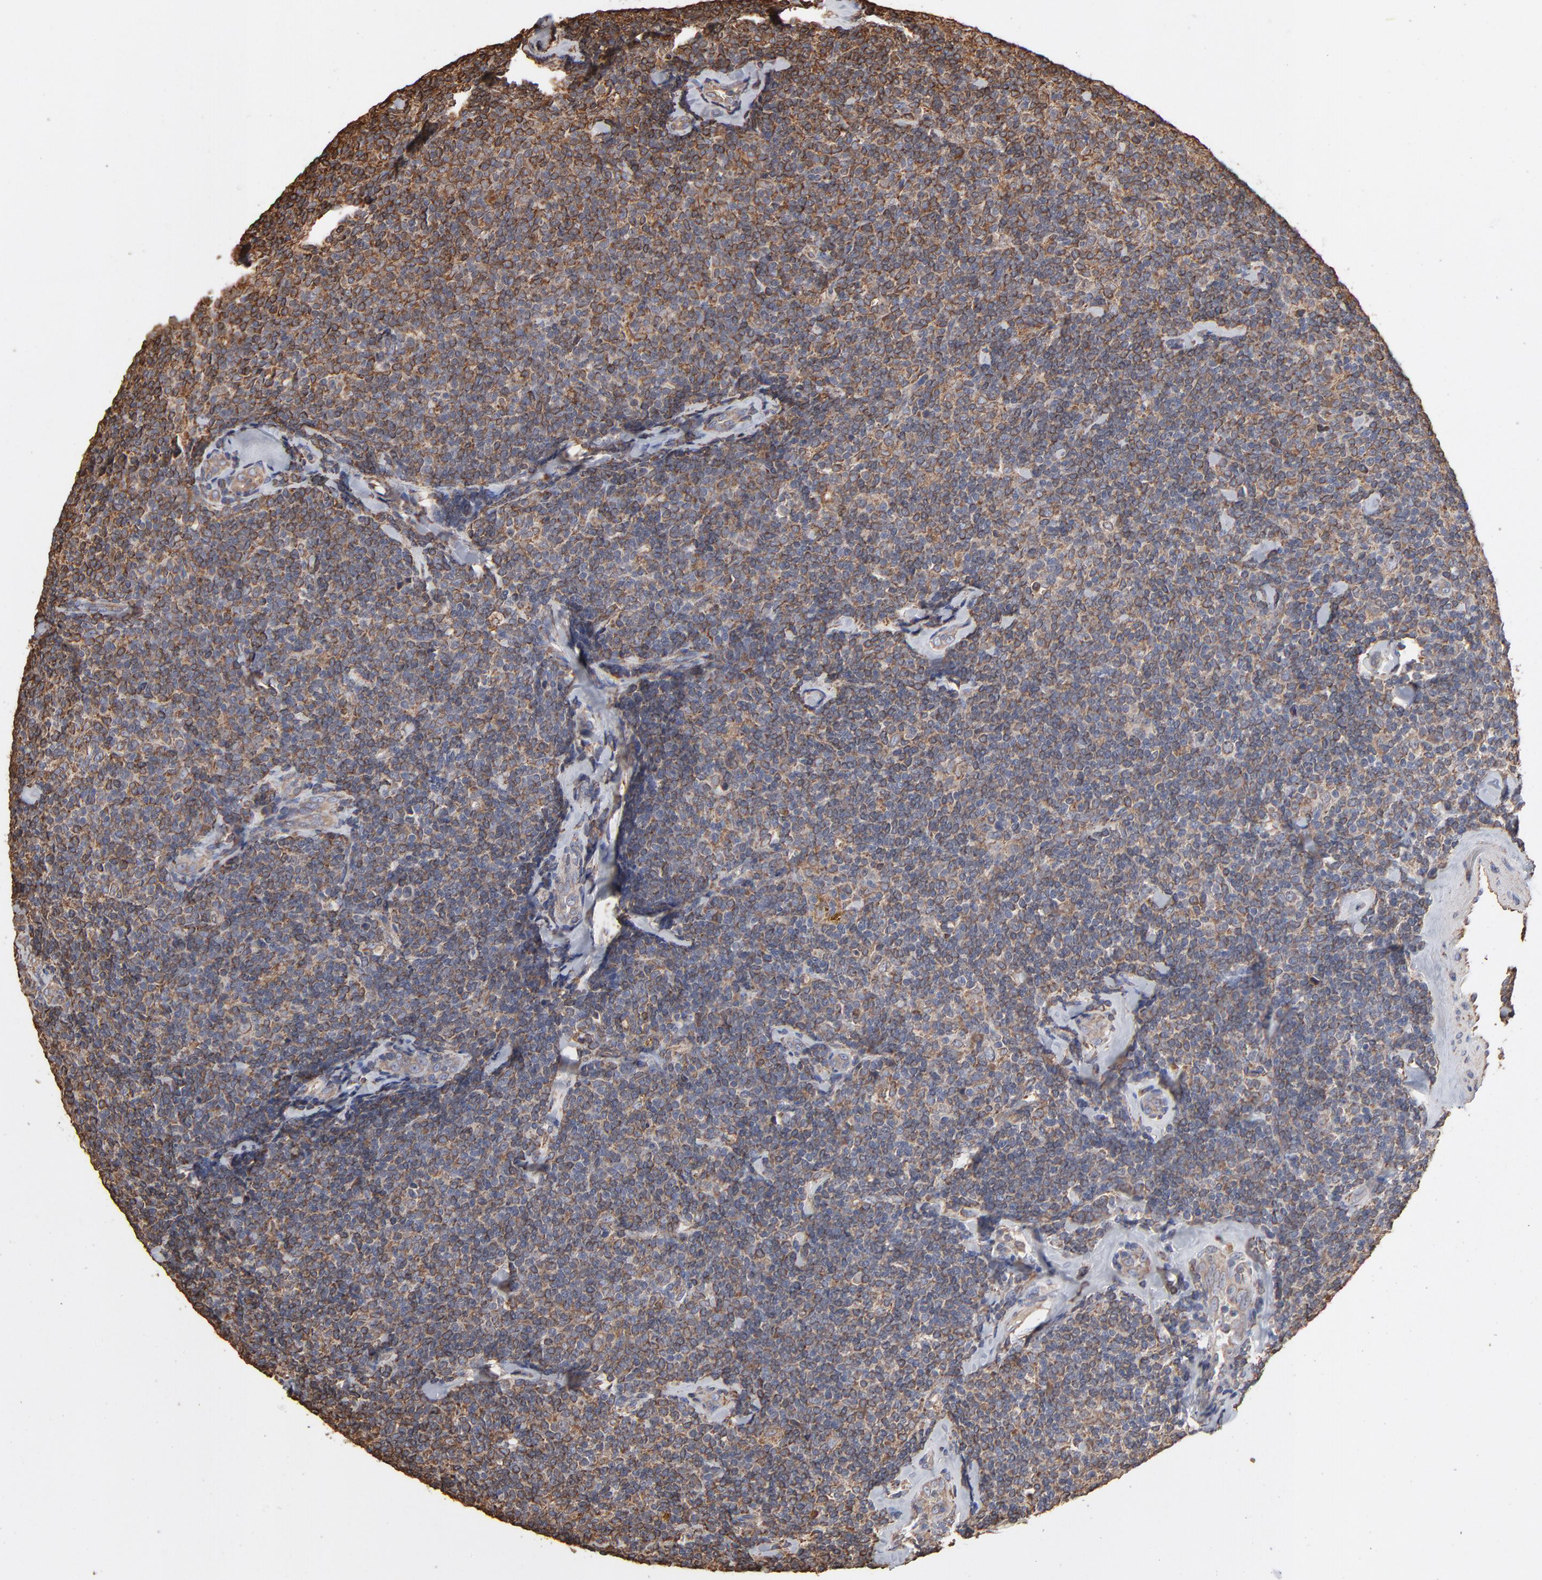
{"staining": {"intensity": "moderate", "quantity": "<25%", "location": "cytoplasmic/membranous"}, "tissue": "lymphoma", "cell_type": "Tumor cells", "image_type": "cancer", "snomed": [{"axis": "morphology", "description": "Malignant lymphoma, non-Hodgkin's type, Low grade"}, {"axis": "topography", "description": "Lymph node"}], "caption": "This micrograph reveals IHC staining of lymphoma, with low moderate cytoplasmic/membranous expression in approximately <25% of tumor cells.", "gene": "PDIA3", "patient": {"sex": "female", "age": 56}}